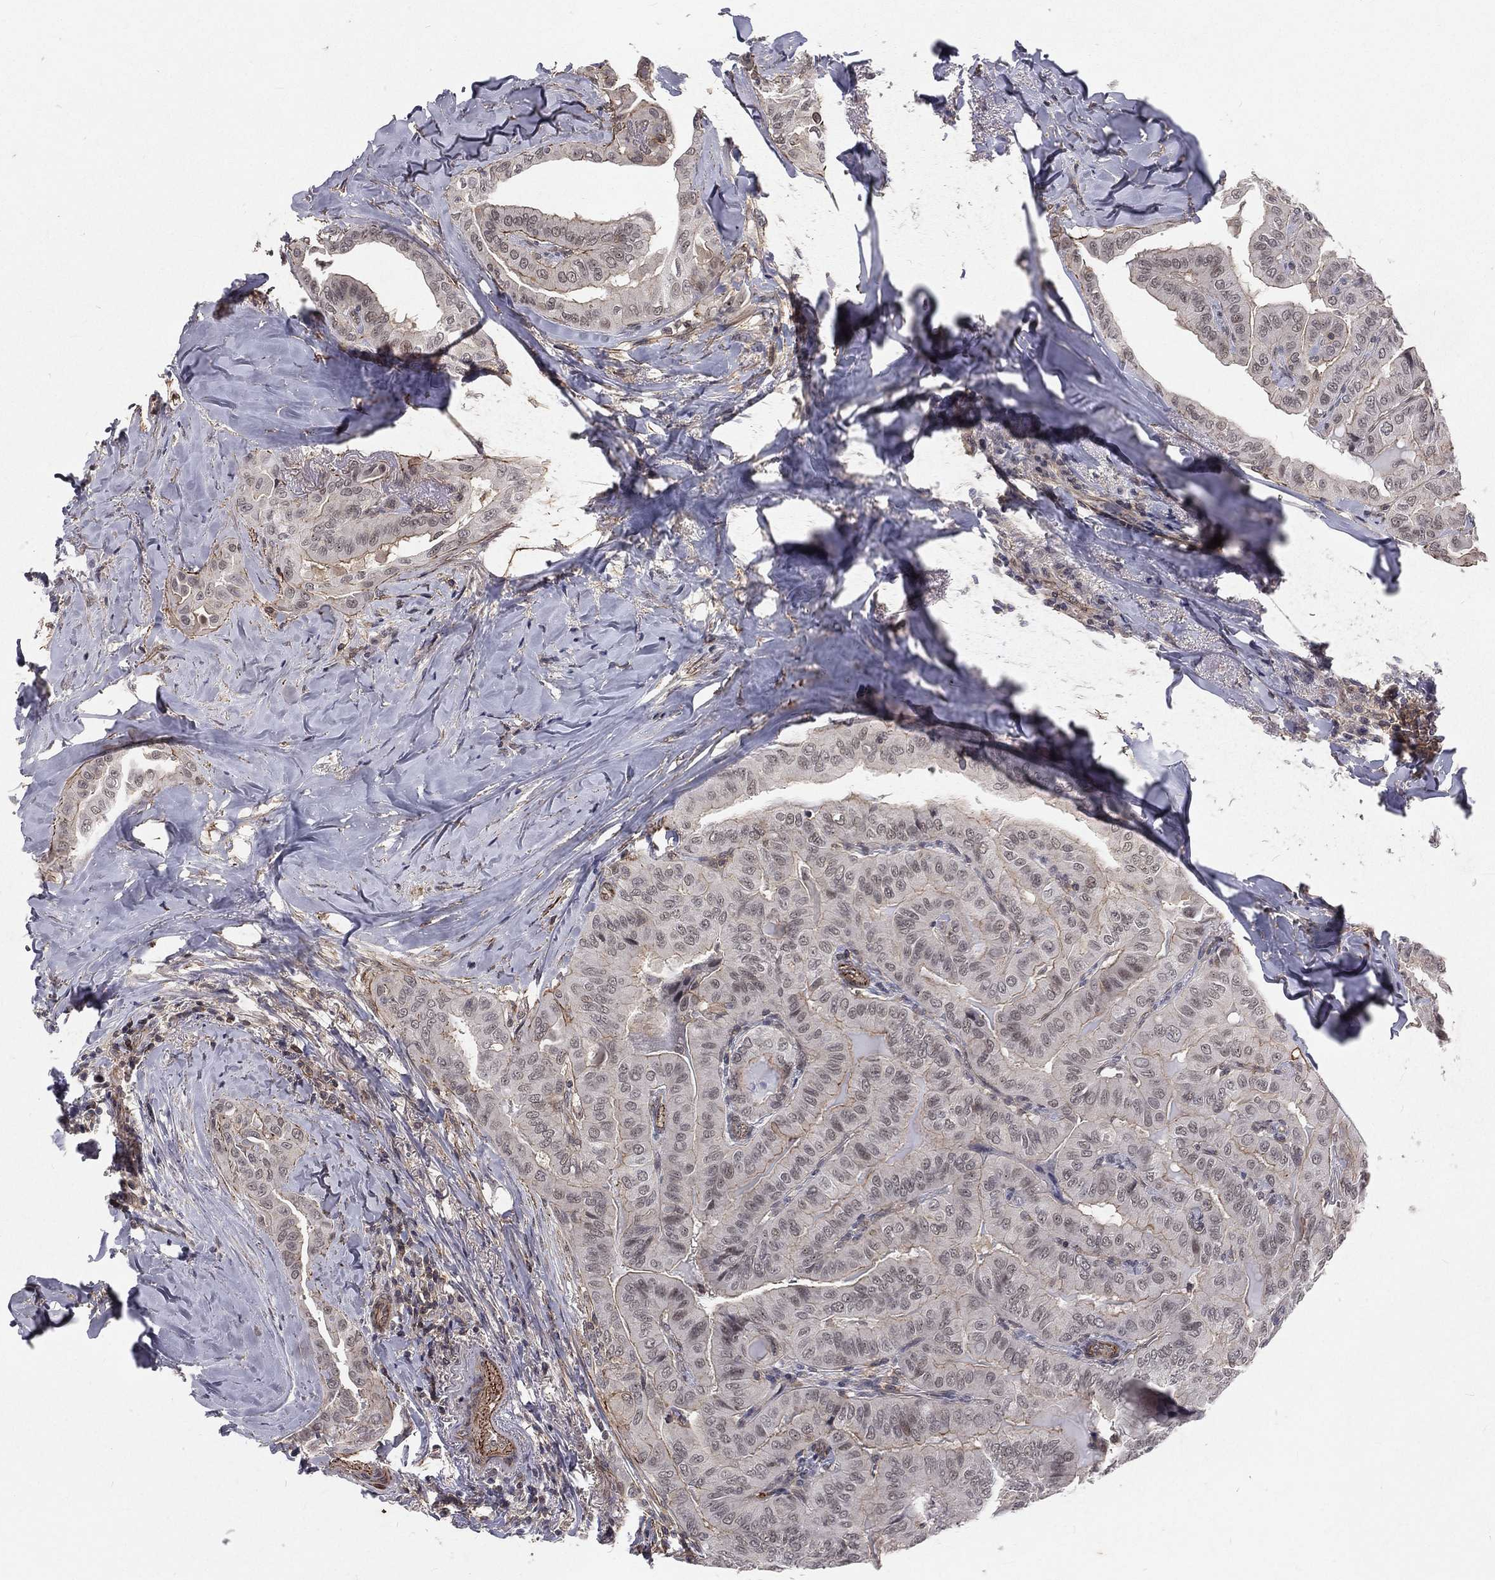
{"staining": {"intensity": "moderate", "quantity": "<25%", "location": "cytoplasmic/membranous"}, "tissue": "thyroid cancer", "cell_type": "Tumor cells", "image_type": "cancer", "snomed": [{"axis": "morphology", "description": "Papillary adenocarcinoma, NOS"}, {"axis": "topography", "description": "Thyroid gland"}], "caption": "Tumor cells exhibit moderate cytoplasmic/membranous positivity in approximately <25% of cells in thyroid cancer. Ihc stains the protein in brown and the nuclei are stained blue.", "gene": "MORC2", "patient": {"sex": "female", "age": 68}}